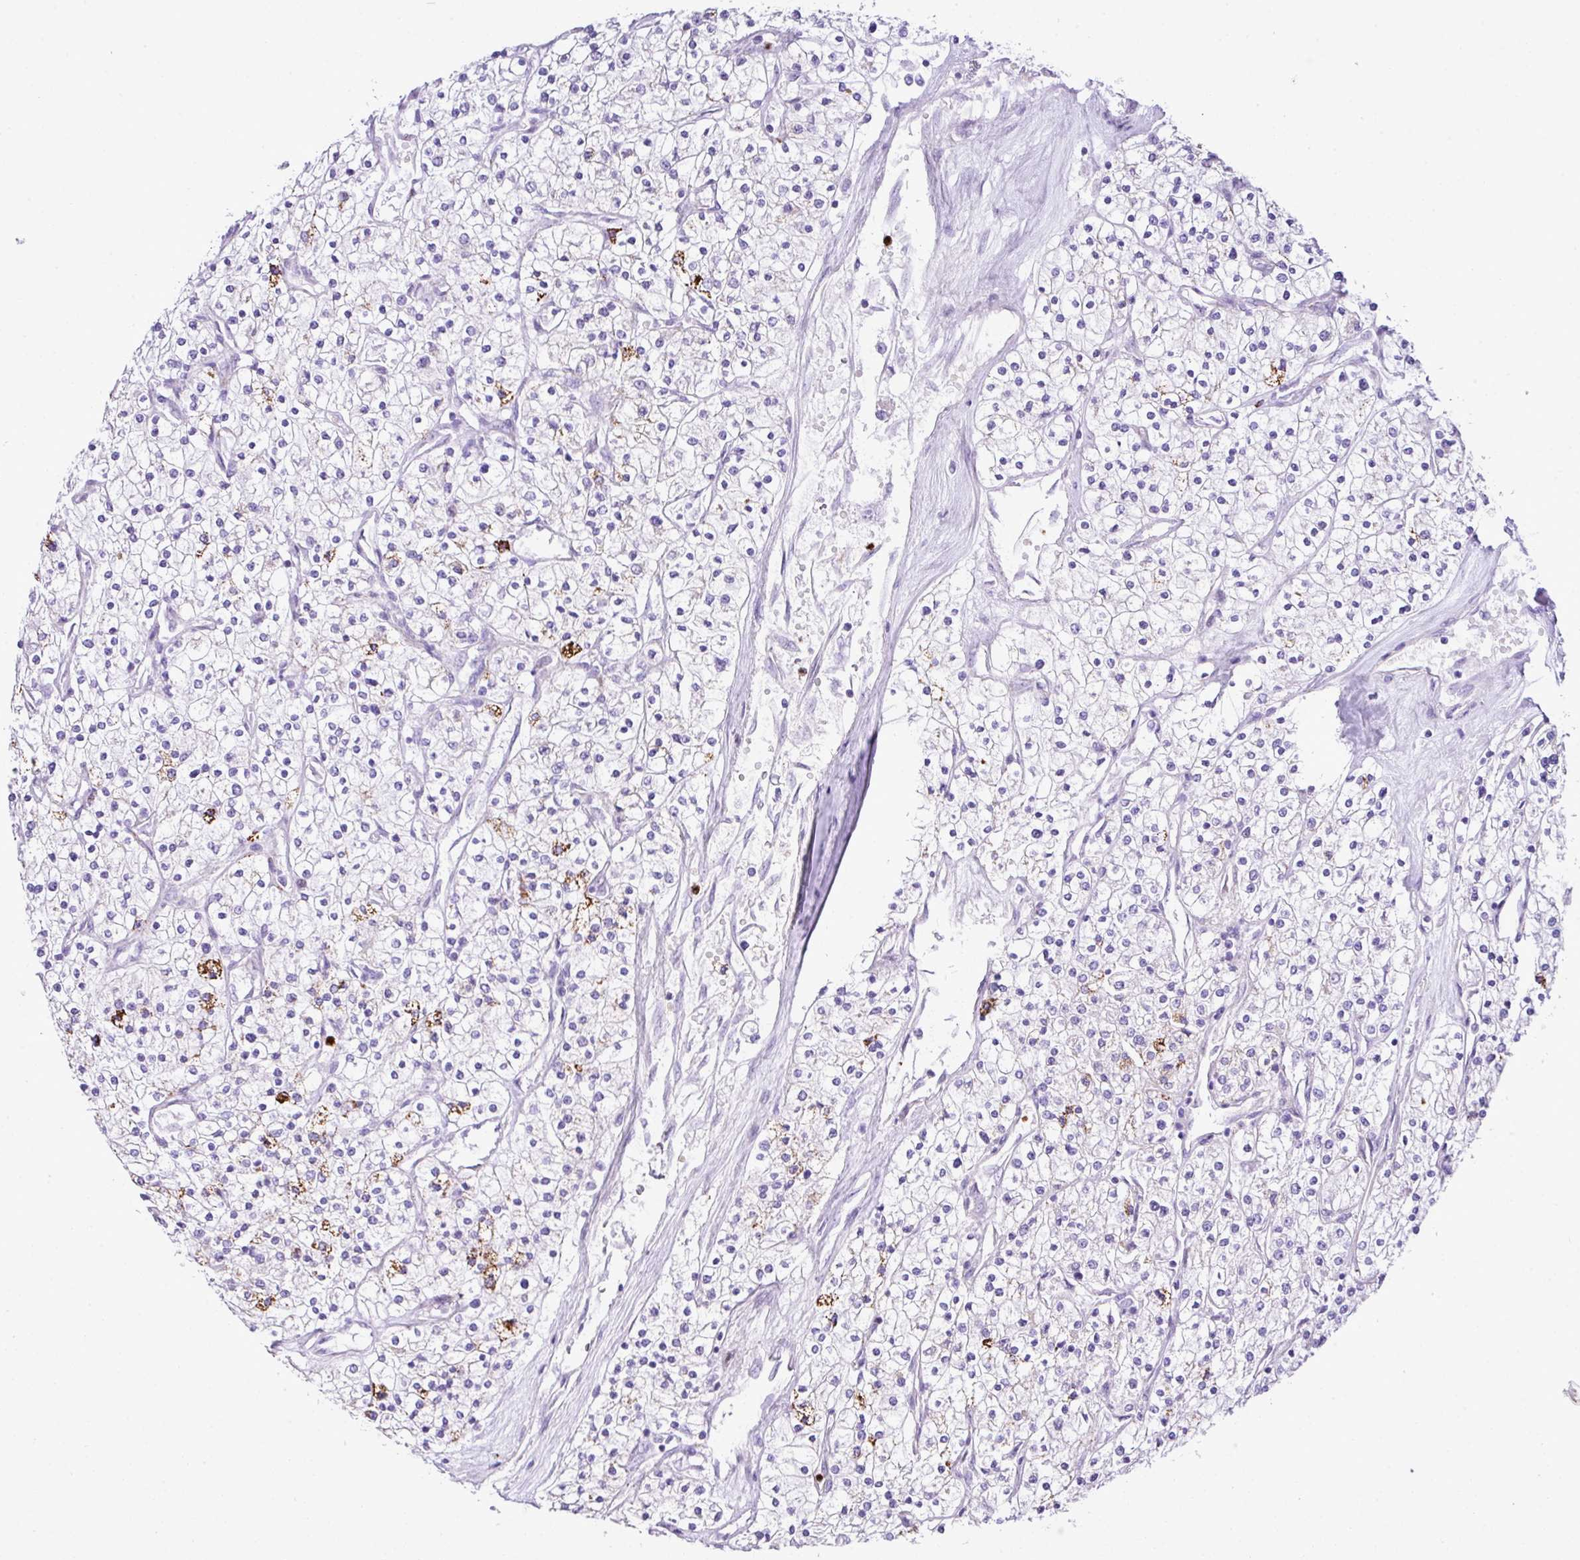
{"staining": {"intensity": "moderate", "quantity": "<25%", "location": "cytoplasmic/membranous"}, "tissue": "renal cancer", "cell_type": "Tumor cells", "image_type": "cancer", "snomed": [{"axis": "morphology", "description": "Adenocarcinoma, NOS"}, {"axis": "topography", "description": "Kidney"}], "caption": "Renal cancer (adenocarcinoma) was stained to show a protein in brown. There is low levels of moderate cytoplasmic/membranous expression in about <25% of tumor cells. Immunohistochemistry stains the protein of interest in brown and the nuclei are stained blue.", "gene": "RCAN2", "patient": {"sex": "male", "age": 80}}